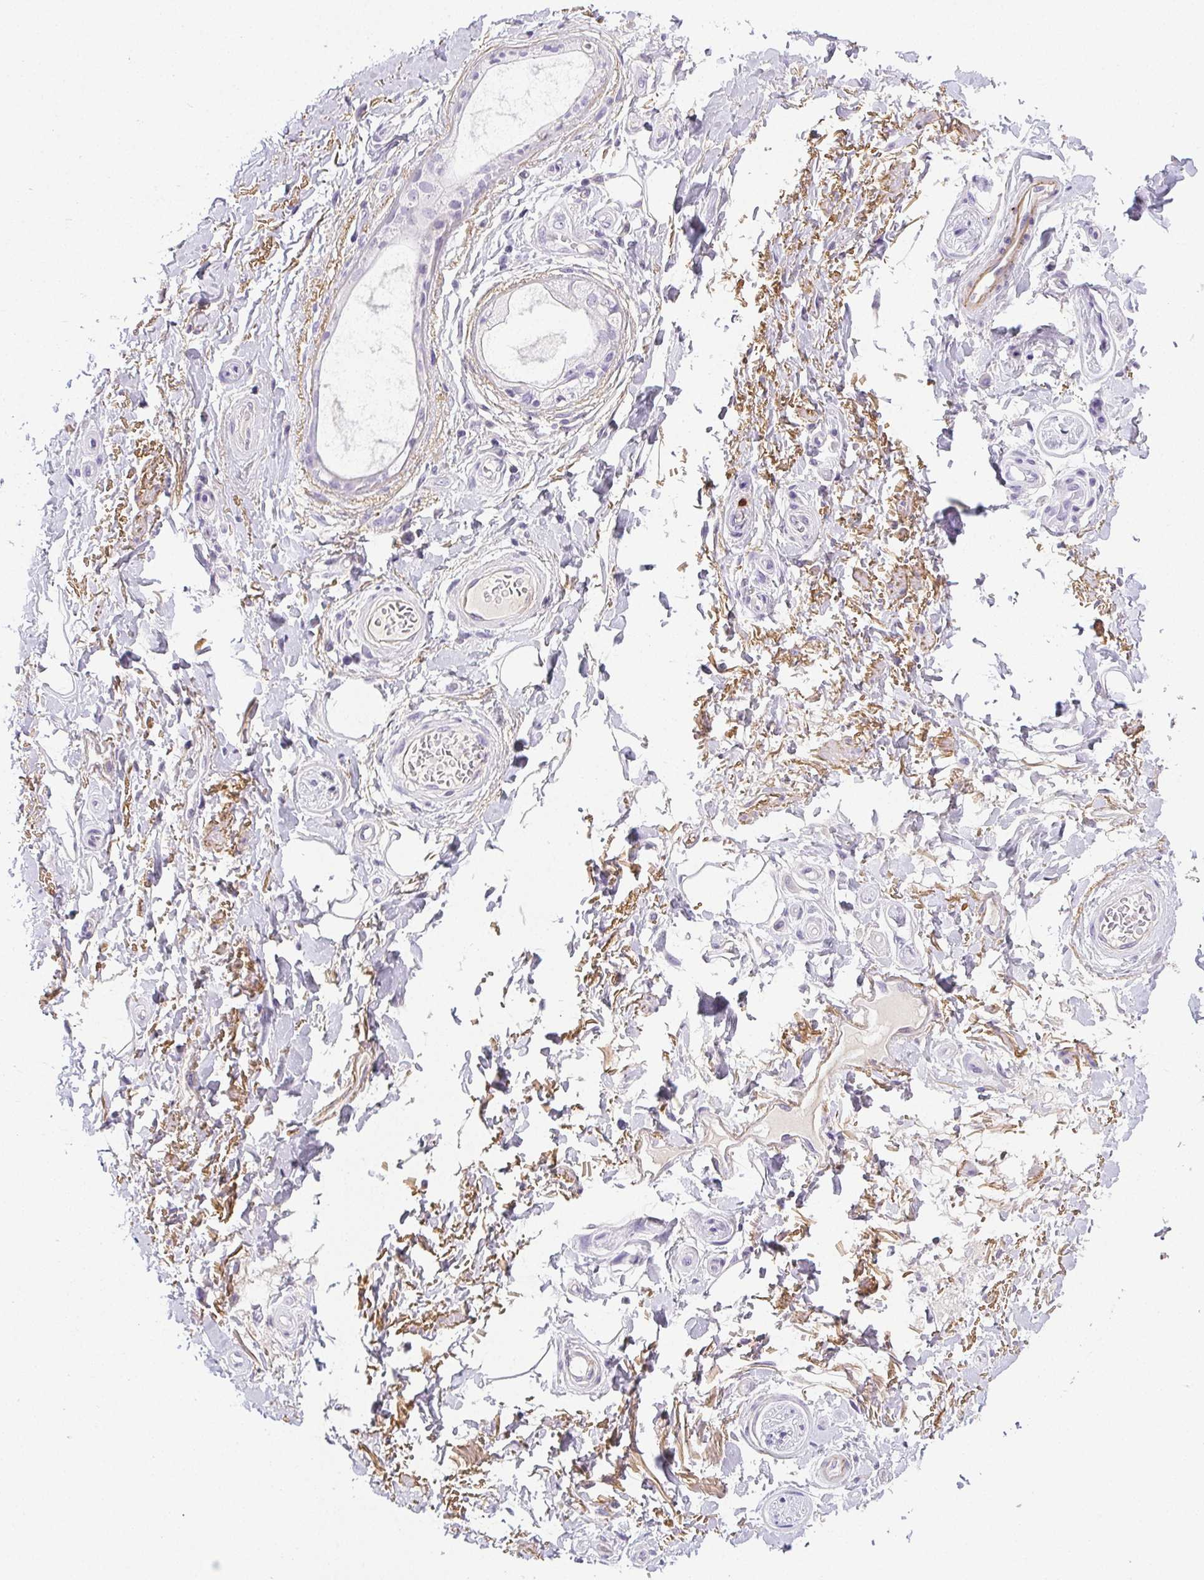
{"staining": {"intensity": "negative", "quantity": "none", "location": "none"}, "tissue": "adipose tissue", "cell_type": "Adipocytes", "image_type": "normal", "snomed": [{"axis": "morphology", "description": "Normal tissue, NOS"}, {"axis": "topography", "description": "Peripheral nerve tissue"}], "caption": "Immunohistochemical staining of unremarkable human adipose tissue shows no significant positivity in adipocytes.", "gene": "VTN", "patient": {"sex": "male", "age": 51}}